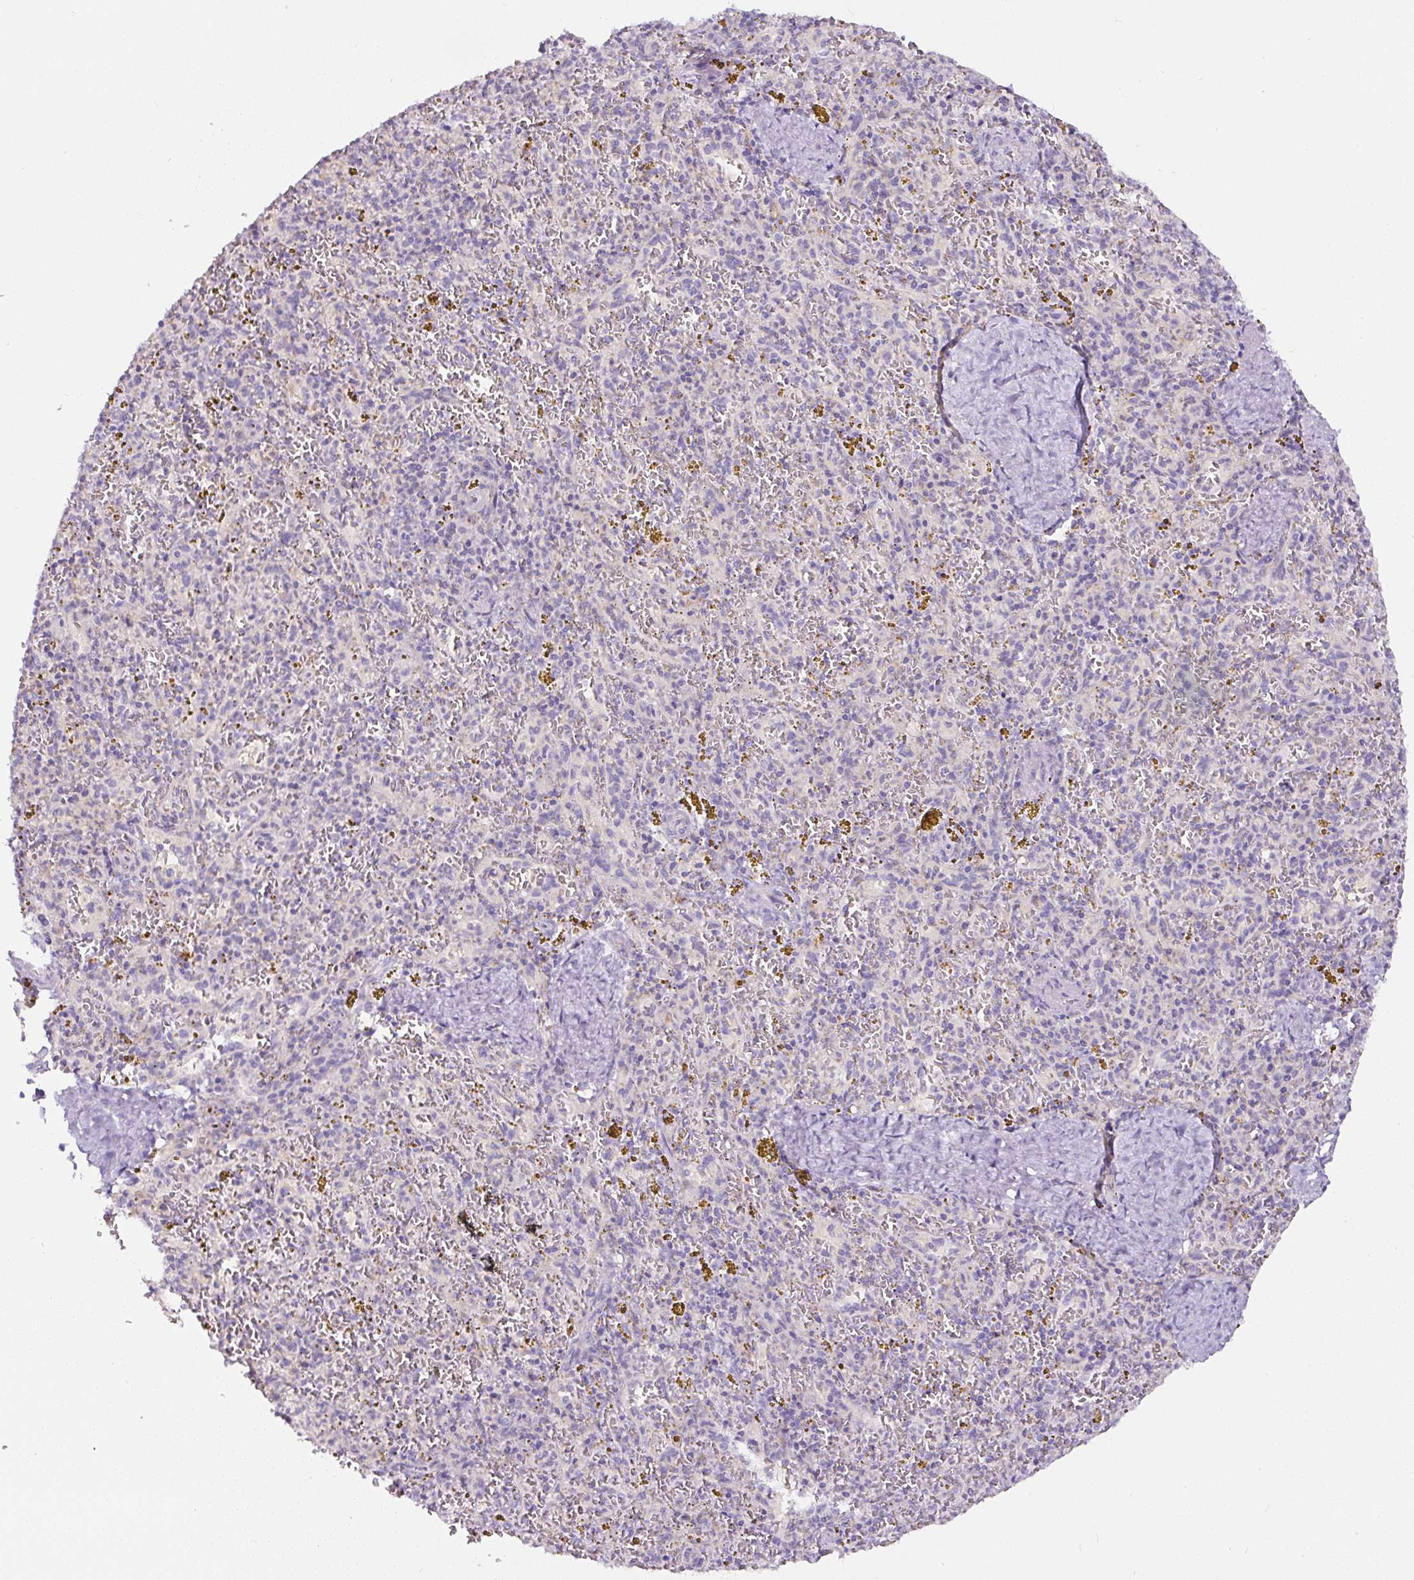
{"staining": {"intensity": "negative", "quantity": "none", "location": "none"}, "tissue": "spleen", "cell_type": "Cells in red pulp", "image_type": "normal", "snomed": [{"axis": "morphology", "description": "Normal tissue, NOS"}, {"axis": "topography", "description": "Spleen"}], "caption": "An immunohistochemistry (IHC) micrograph of unremarkable spleen is shown. There is no staining in cells in red pulp of spleen.", "gene": "HPS4", "patient": {"sex": "male", "age": 57}}